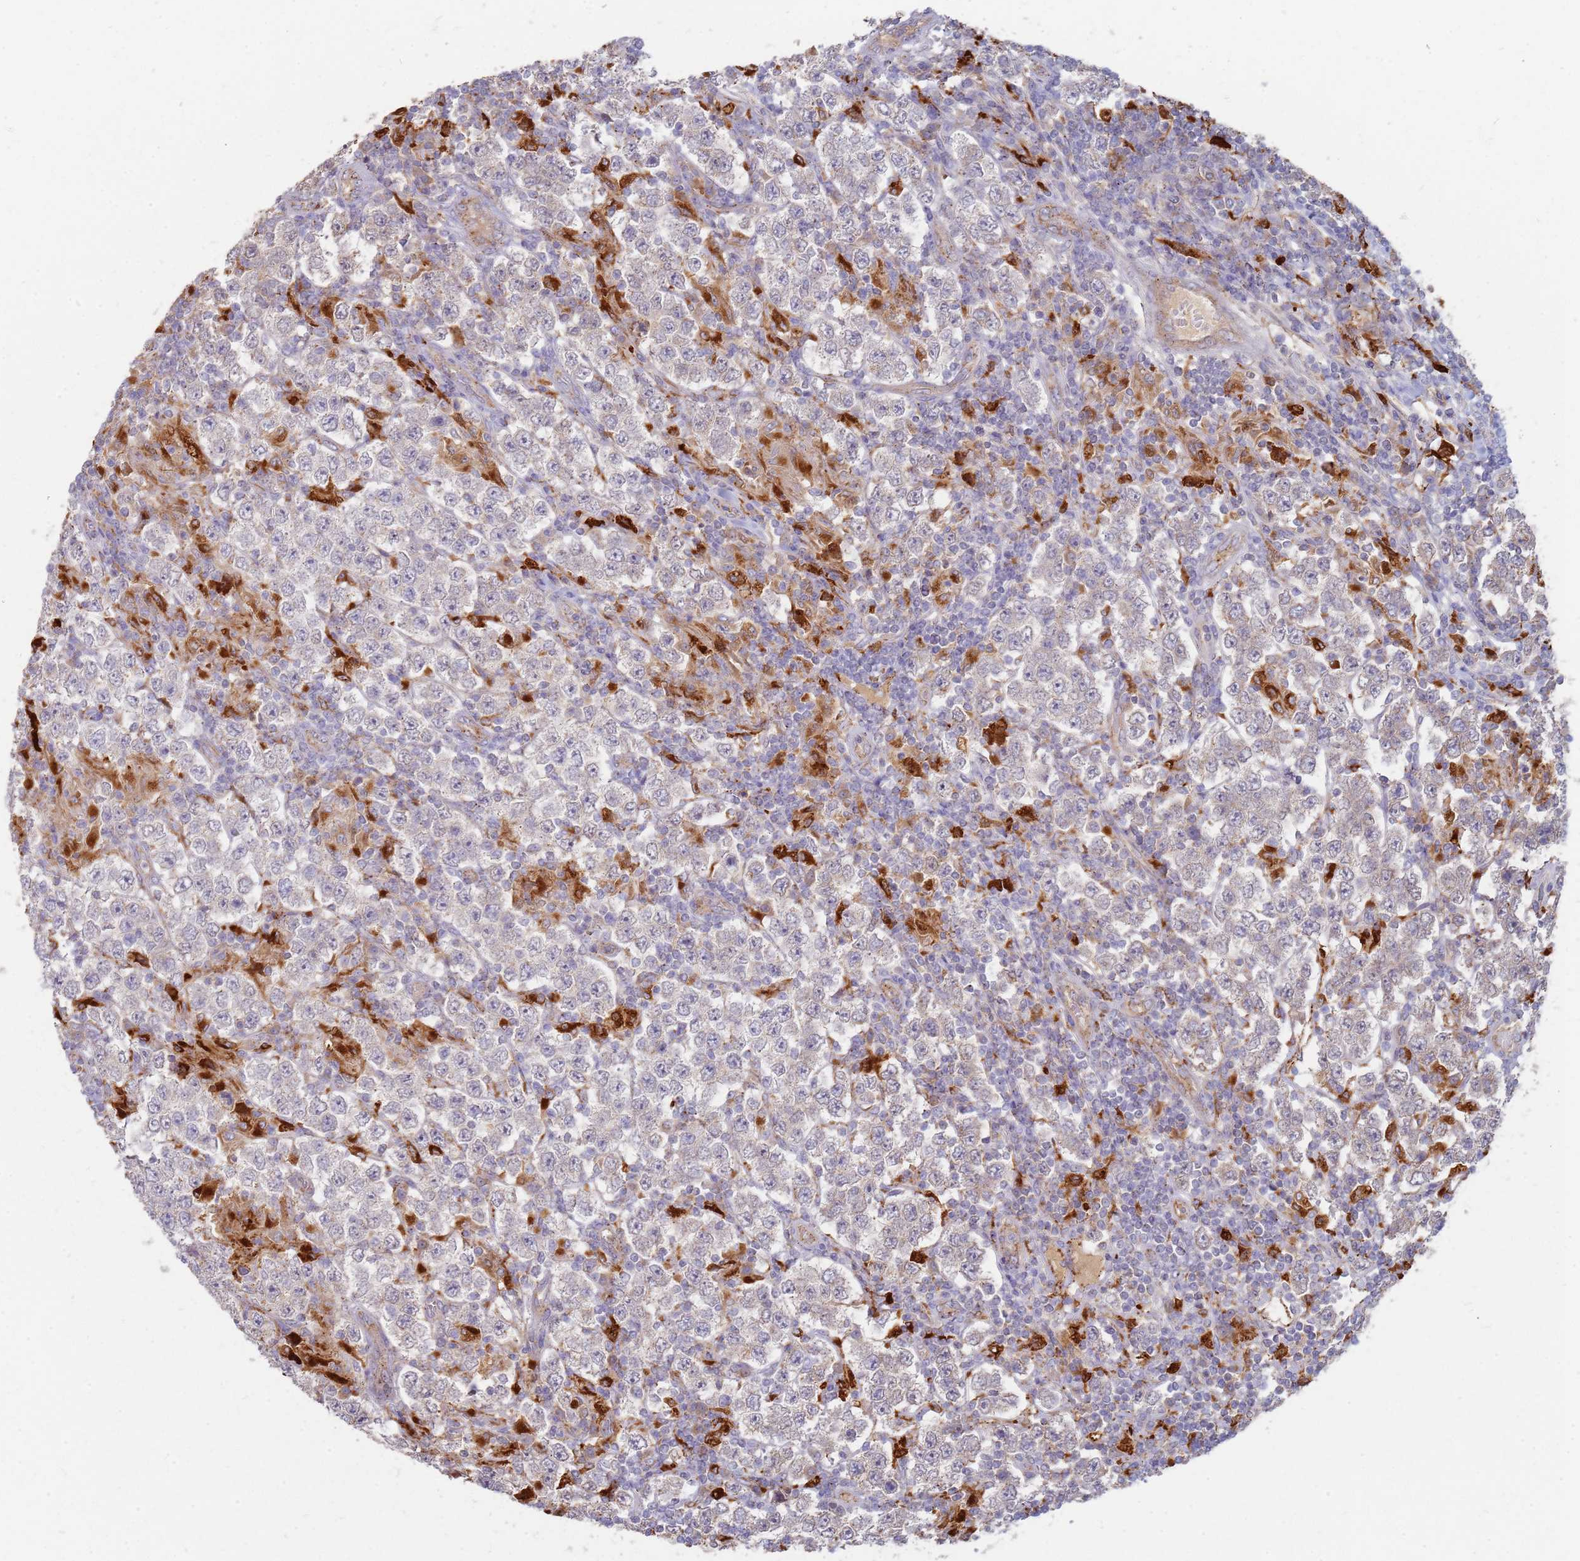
{"staining": {"intensity": "negative", "quantity": "none", "location": "none"}, "tissue": "testis cancer", "cell_type": "Tumor cells", "image_type": "cancer", "snomed": [{"axis": "morphology", "description": "Normal tissue, NOS"}, {"axis": "morphology", "description": "Urothelial carcinoma, High grade"}, {"axis": "morphology", "description": "Seminoma, NOS"}, {"axis": "morphology", "description": "Carcinoma, Embryonal, NOS"}, {"axis": "topography", "description": "Urinary bladder"}, {"axis": "topography", "description": "Testis"}], "caption": "Embryonal carcinoma (testis) was stained to show a protein in brown. There is no significant expression in tumor cells. Brightfield microscopy of immunohistochemistry stained with DAB (brown) and hematoxylin (blue), captured at high magnification.", "gene": "TMEM229B", "patient": {"sex": "male", "age": 41}}